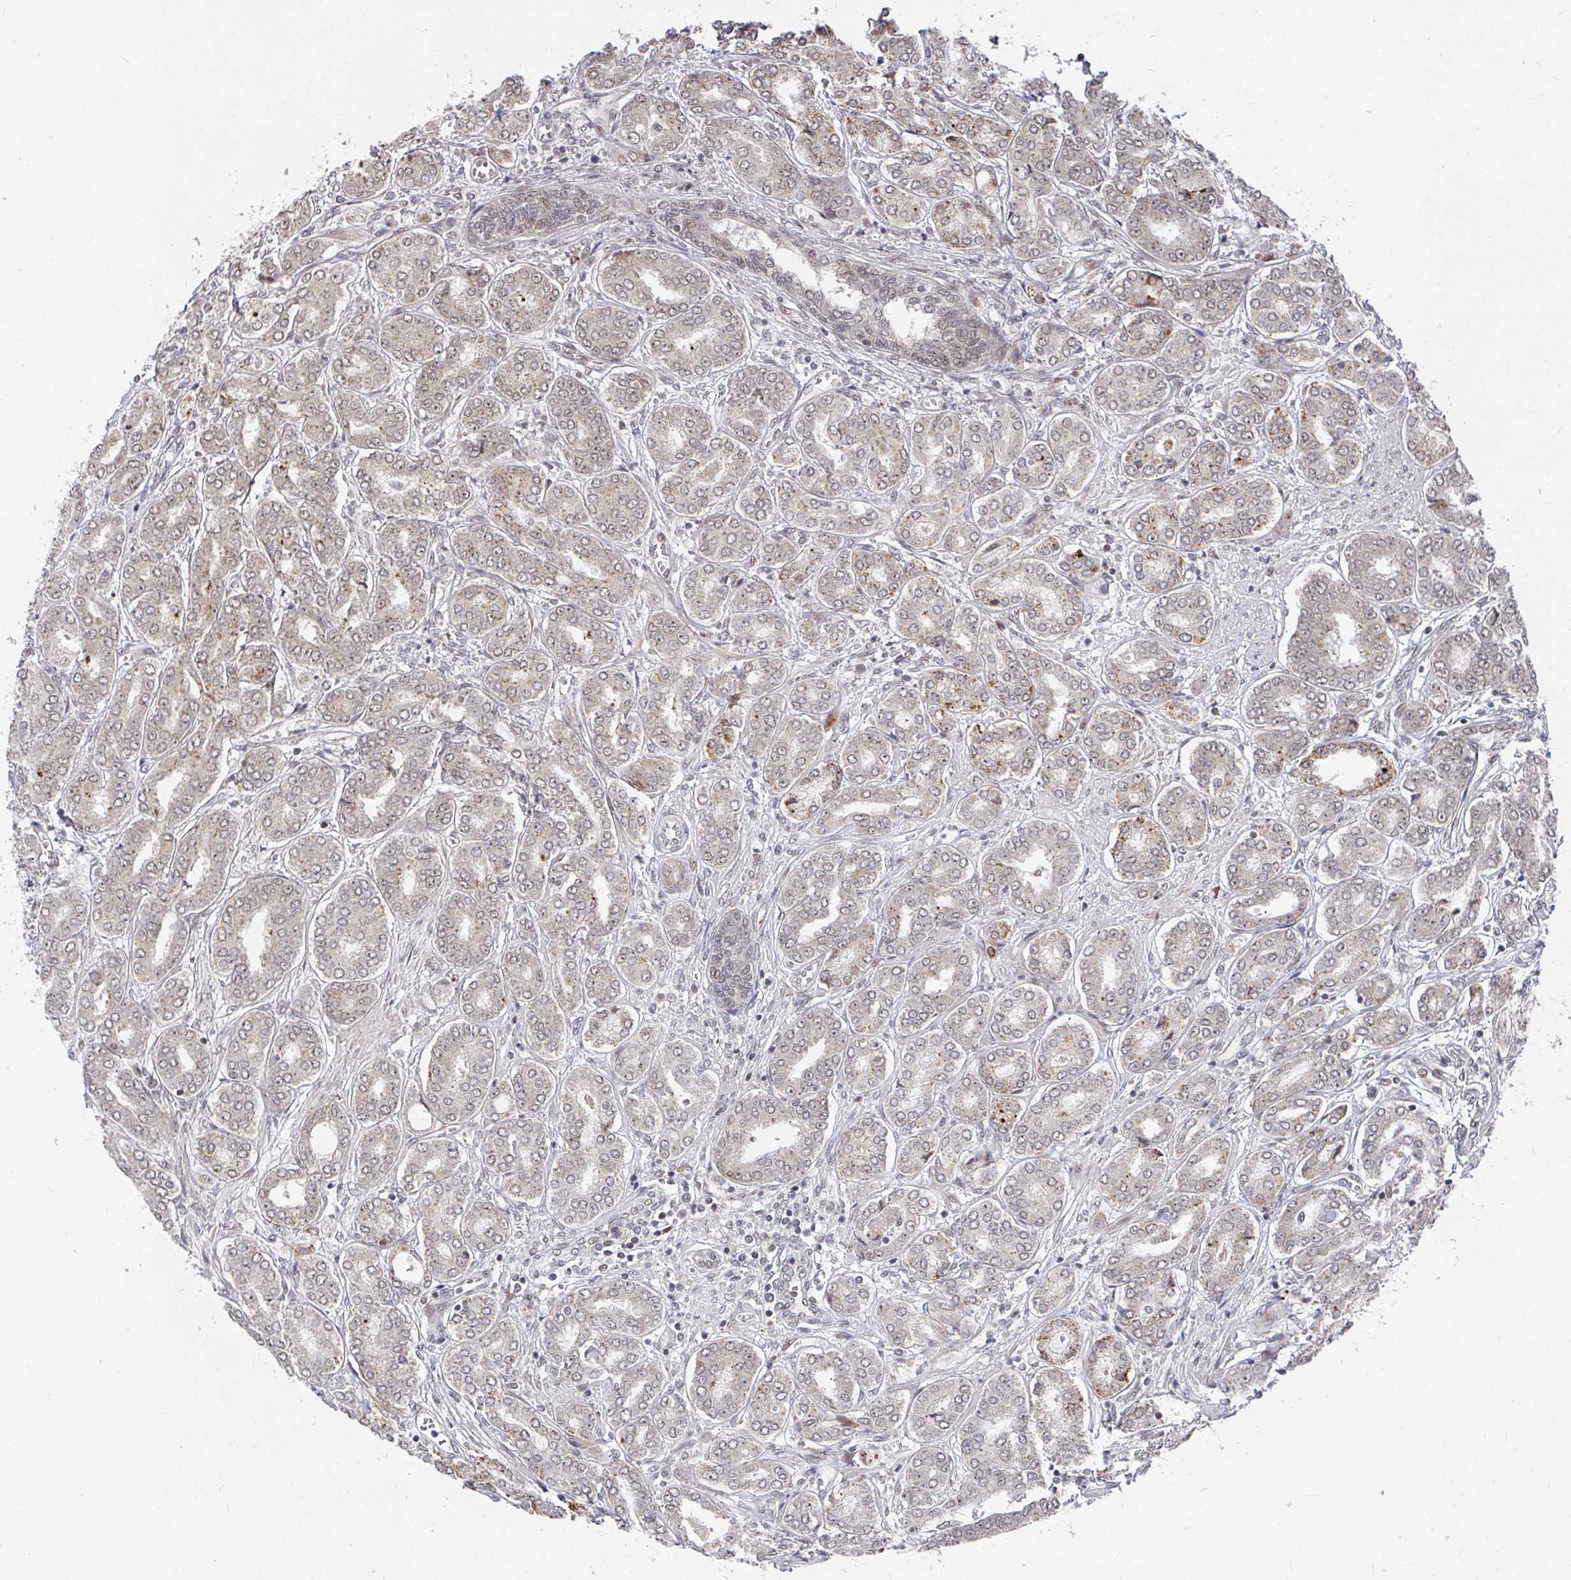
{"staining": {"intensity": "moderate", "quantity": ">75%", "location": "cytoplasmic/membranous,nuclear"}, "tissue": "prostate cancer", "cell_type": "Tumor cells", "image_type": "cancer", "snomed": [{"axis": "morphology", "description": "Adenocarcinoma, High grade"}, {"axis": "topography", "description": "Prostate"}], "caption": "High-magnification brightfield microscopy of adenocarcinoma (high-grade) (prostate) stained with DAB (3,3'-diaminobenzidine) (brown) and counterstained with hematoxylin (blue). tumor cells exhibit moderate cytoplasmic/membranous and nuclear positivity is present in about>75% of cells.", "gene": "RBBP5", "patient": {"sex": "male", "age": 72}}